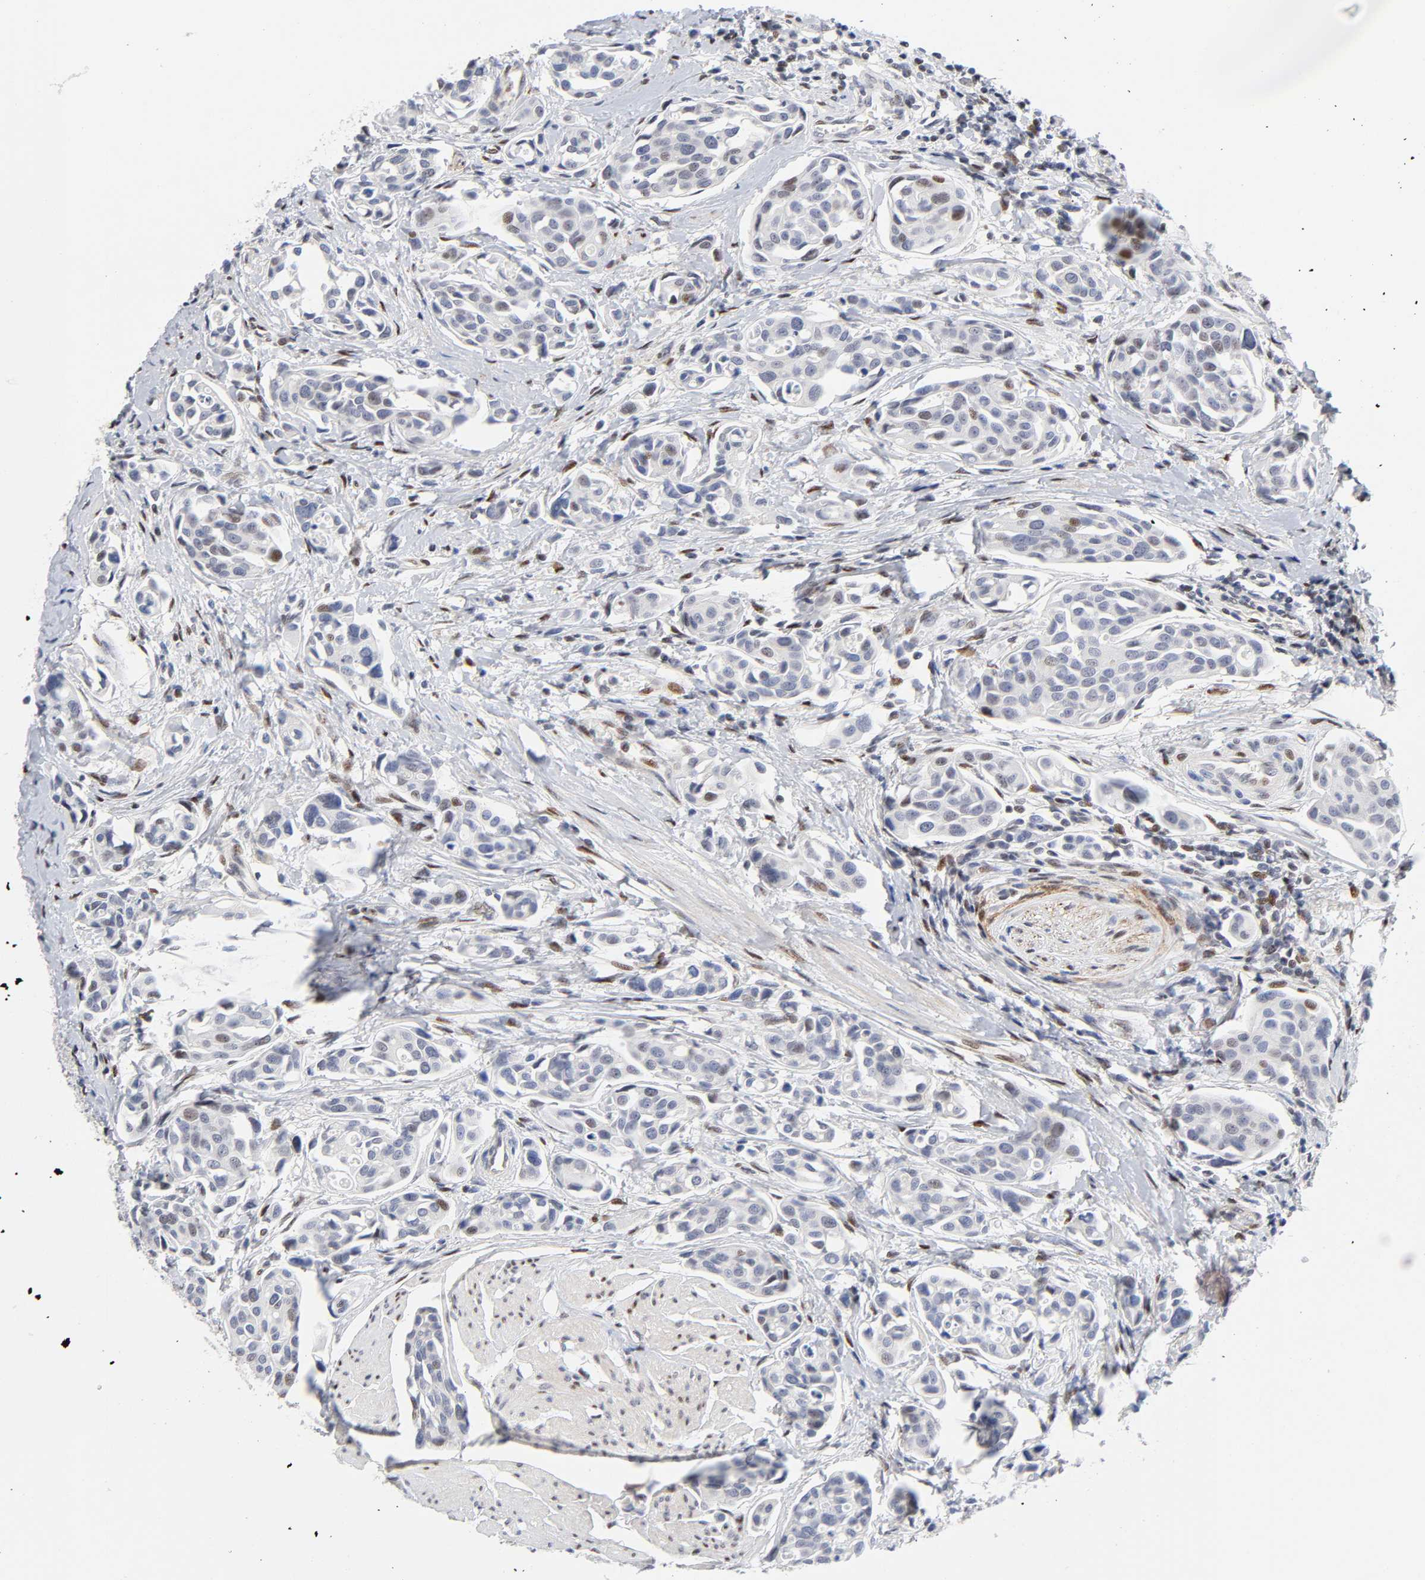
{"staining": {"intensity": "weak", "quantity": "25%-75%", "location": "nuclear"}, "tissue": "urothelial cancer", "cell_type": "Tumor cells", "image_type": "cancer", "snomed": [{"axis": "morphology", "description": "Urothelial carcinoma, High grade"}, {"axis": "topography", "description": "Urinary bladder"}], "caption": "Protein expression analysis of high-grade urothelial carcinoma shows weak nuclear expression in about 25%-75% of tumor cells.", "gene": "STK38", "patient": {"sex": "male", "age": 78}}